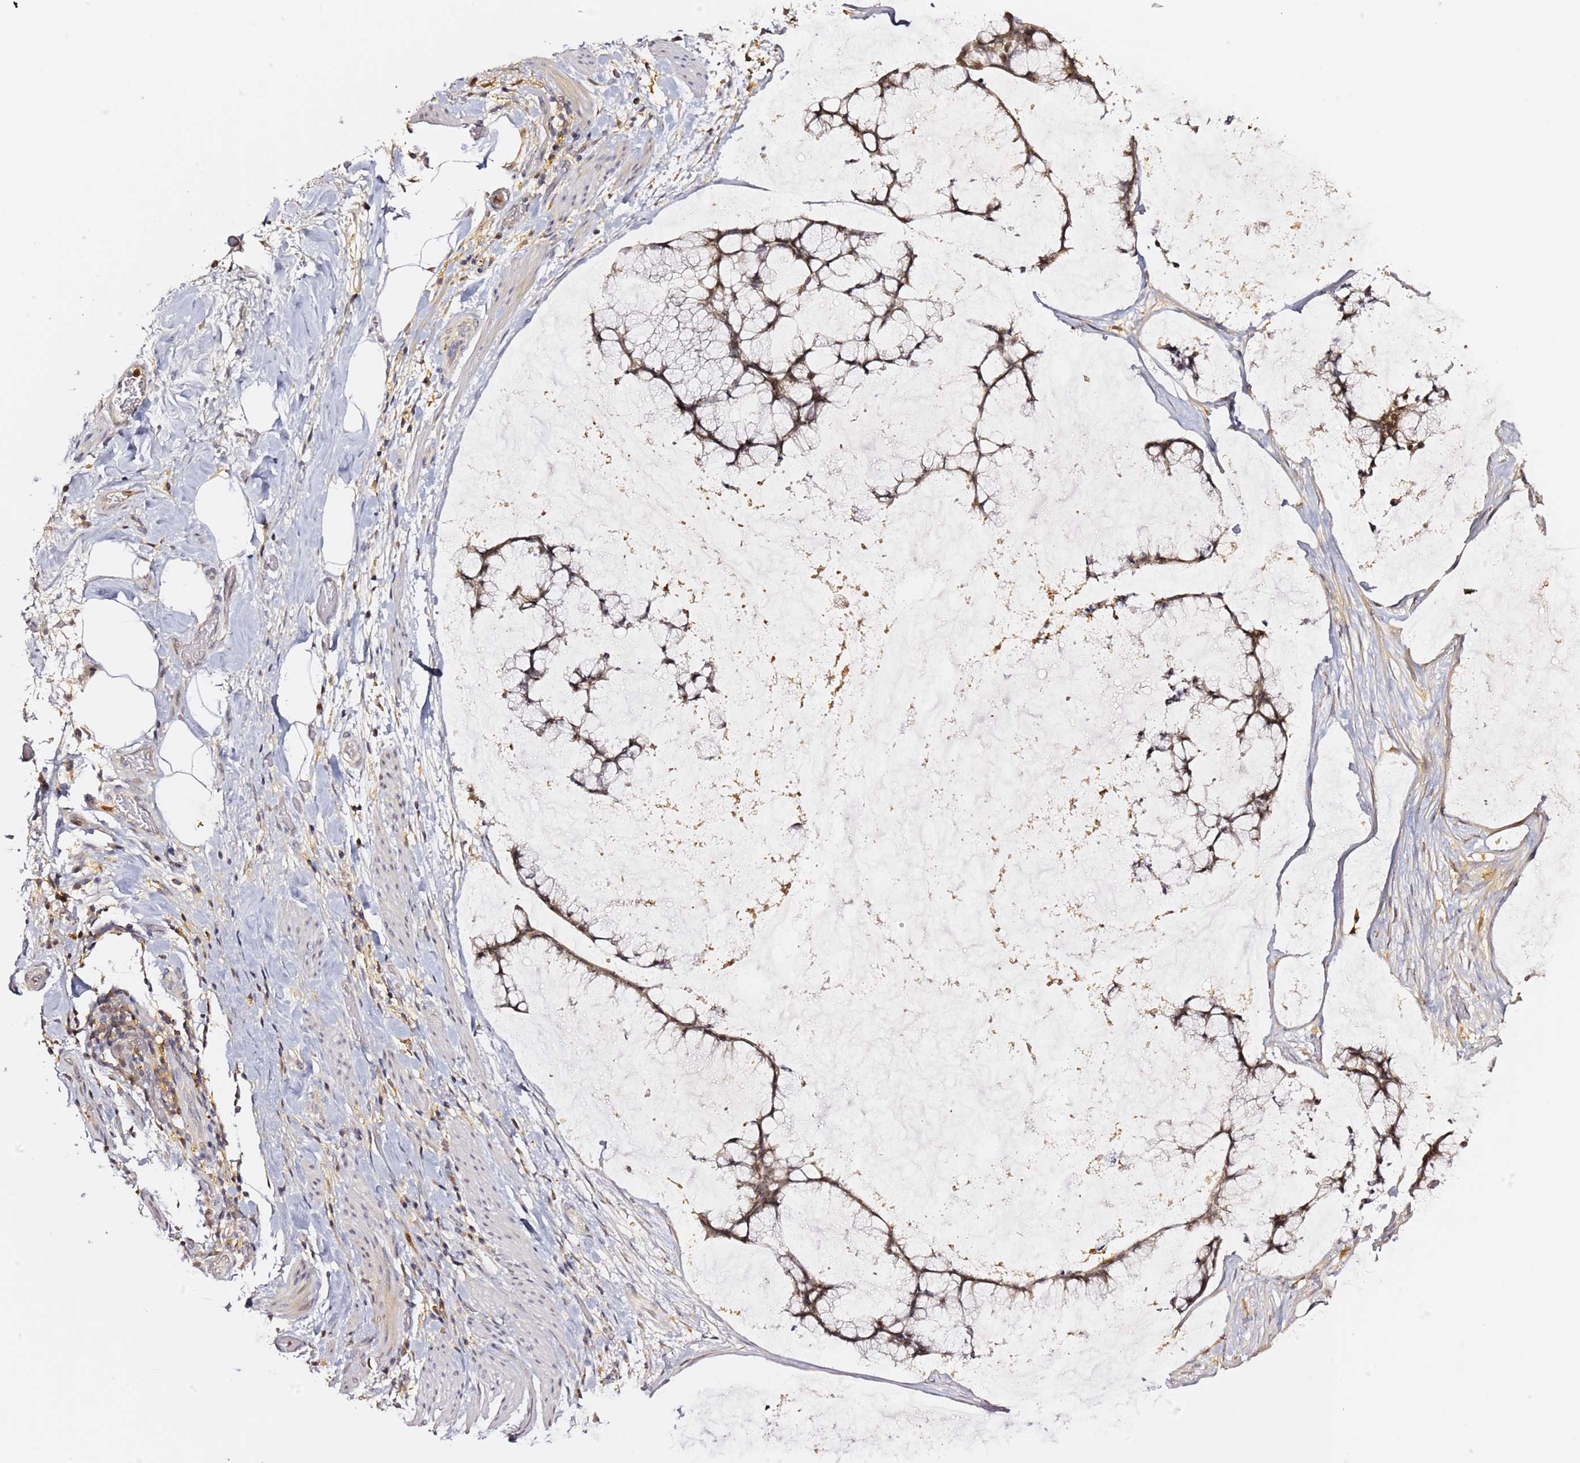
{"staining": {"intensity": "weak", "quantity": "25%-75%", "location": "cytoplasmic/membranous"}, "tissue": "ovarian cancer", "cell_type": "Tumor cells", "image_type": "cancer", "snomed": [{"axis": "morphology", "description": "Cystadenocarcinoma, mucinous, NOS"}, {"axis": "topography", "description": "Ovary"}], "caption": "This is an image of immunohistochemistry staining of ovarian cancer (mucinous cystadenocarcinoma), which shows weak staining in the cytoplasmic/membranous of tumor cells.", "gene": "IL4I1", "patient": {"sex": "female", "age": 42}}